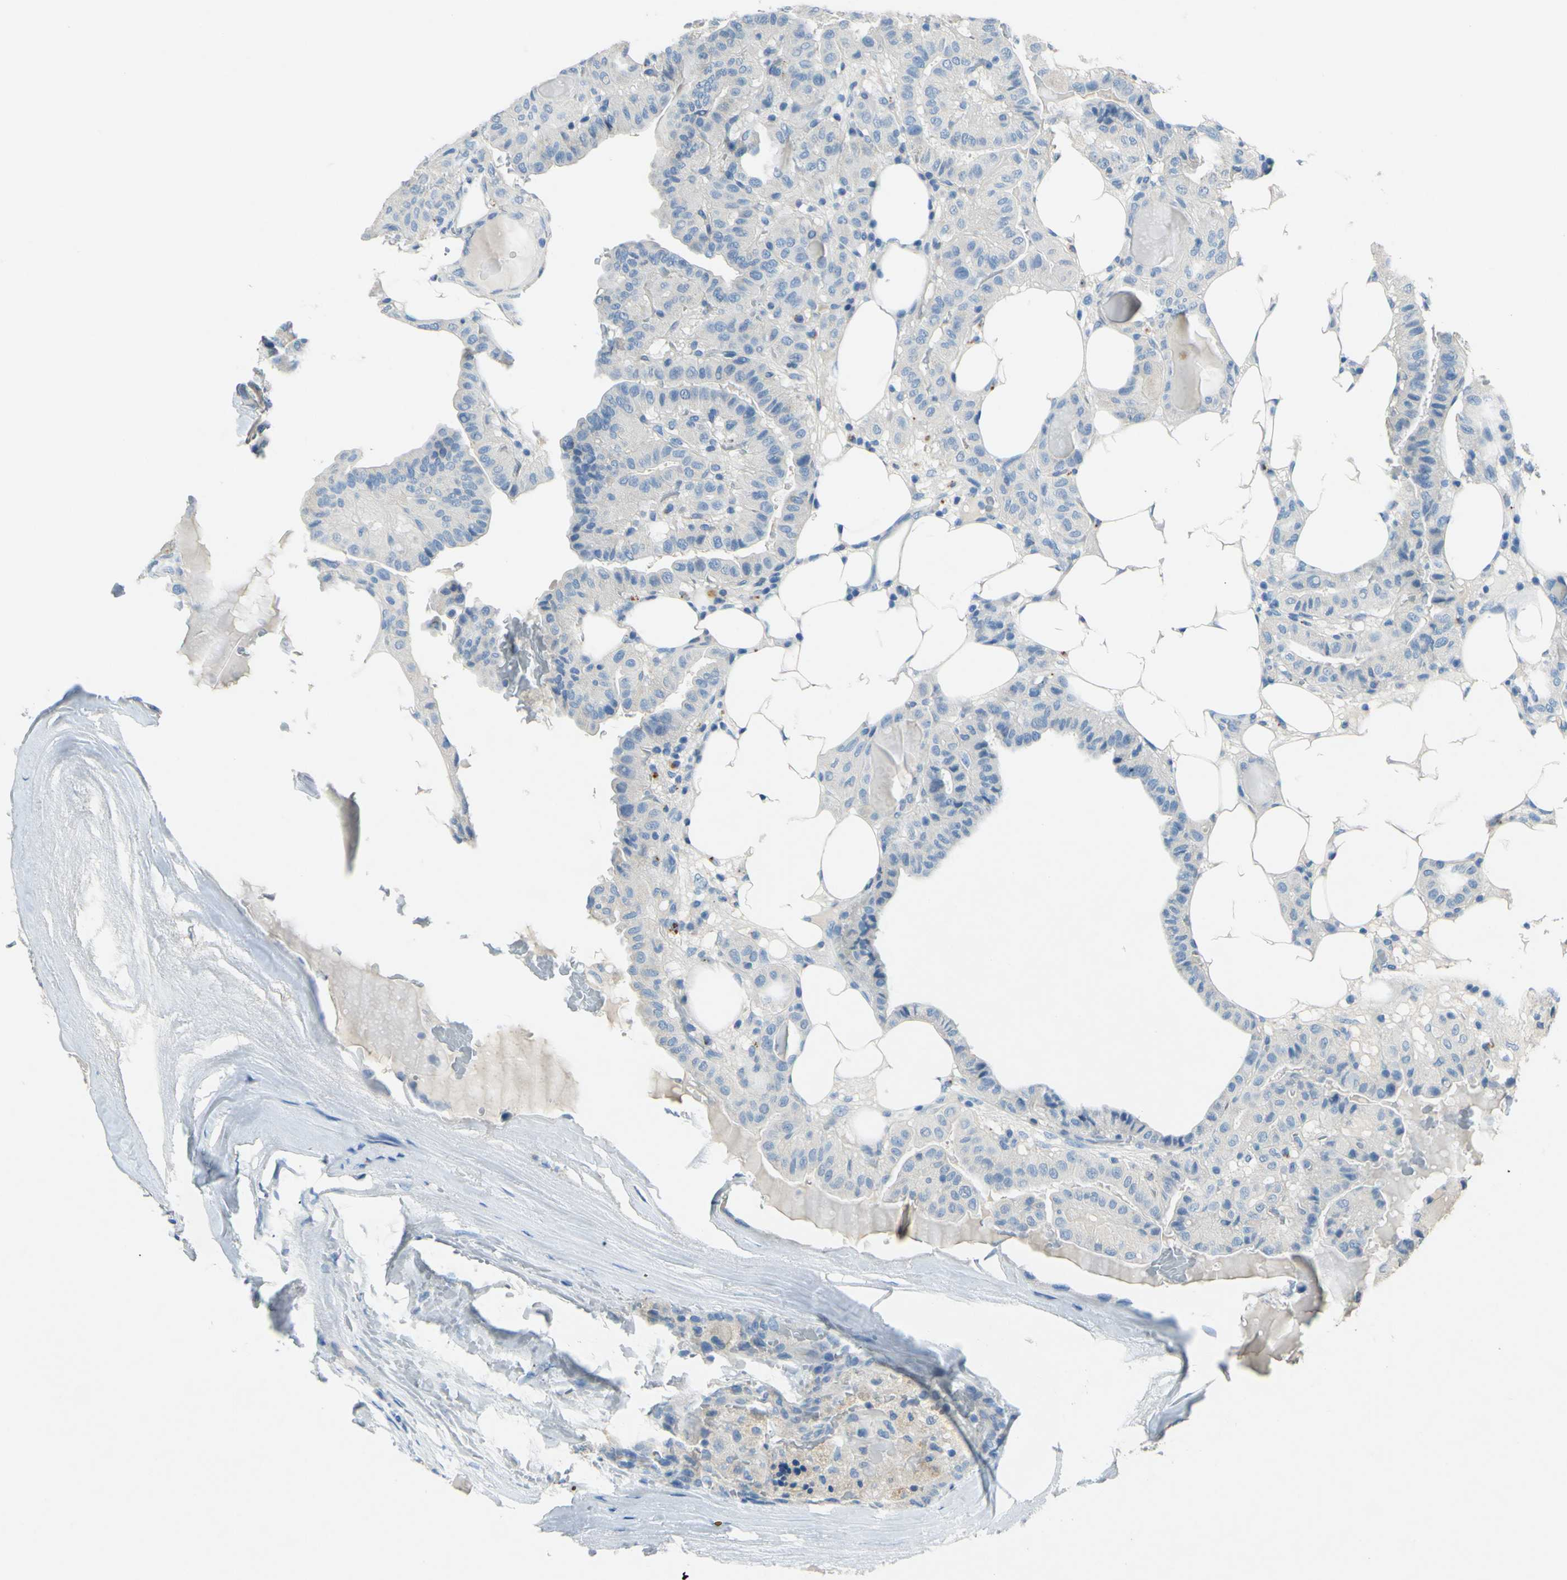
{"staining": {"intensity": "negative", "quantity": "none", "location": "none"}, "tissue": "thyroid cancer", "cell_type": "Tumor cells", "image_type": "cancer", "snomed": [{"axis": "morphology", "description": "Papillary adenocarcinoma, NOS"}, {"axis": "topography", "description": "Thyroid gland"}], "caption": "IHC micrograph of neoplastic tissue: papillary adenocarcinoma (thyroid) stained with DAB (3,3'-diaminobenzidine) reveals no significant protein expression in tumor cells.", "gene": "CDH10", "patient": {"sex": "male", "age": 77}}